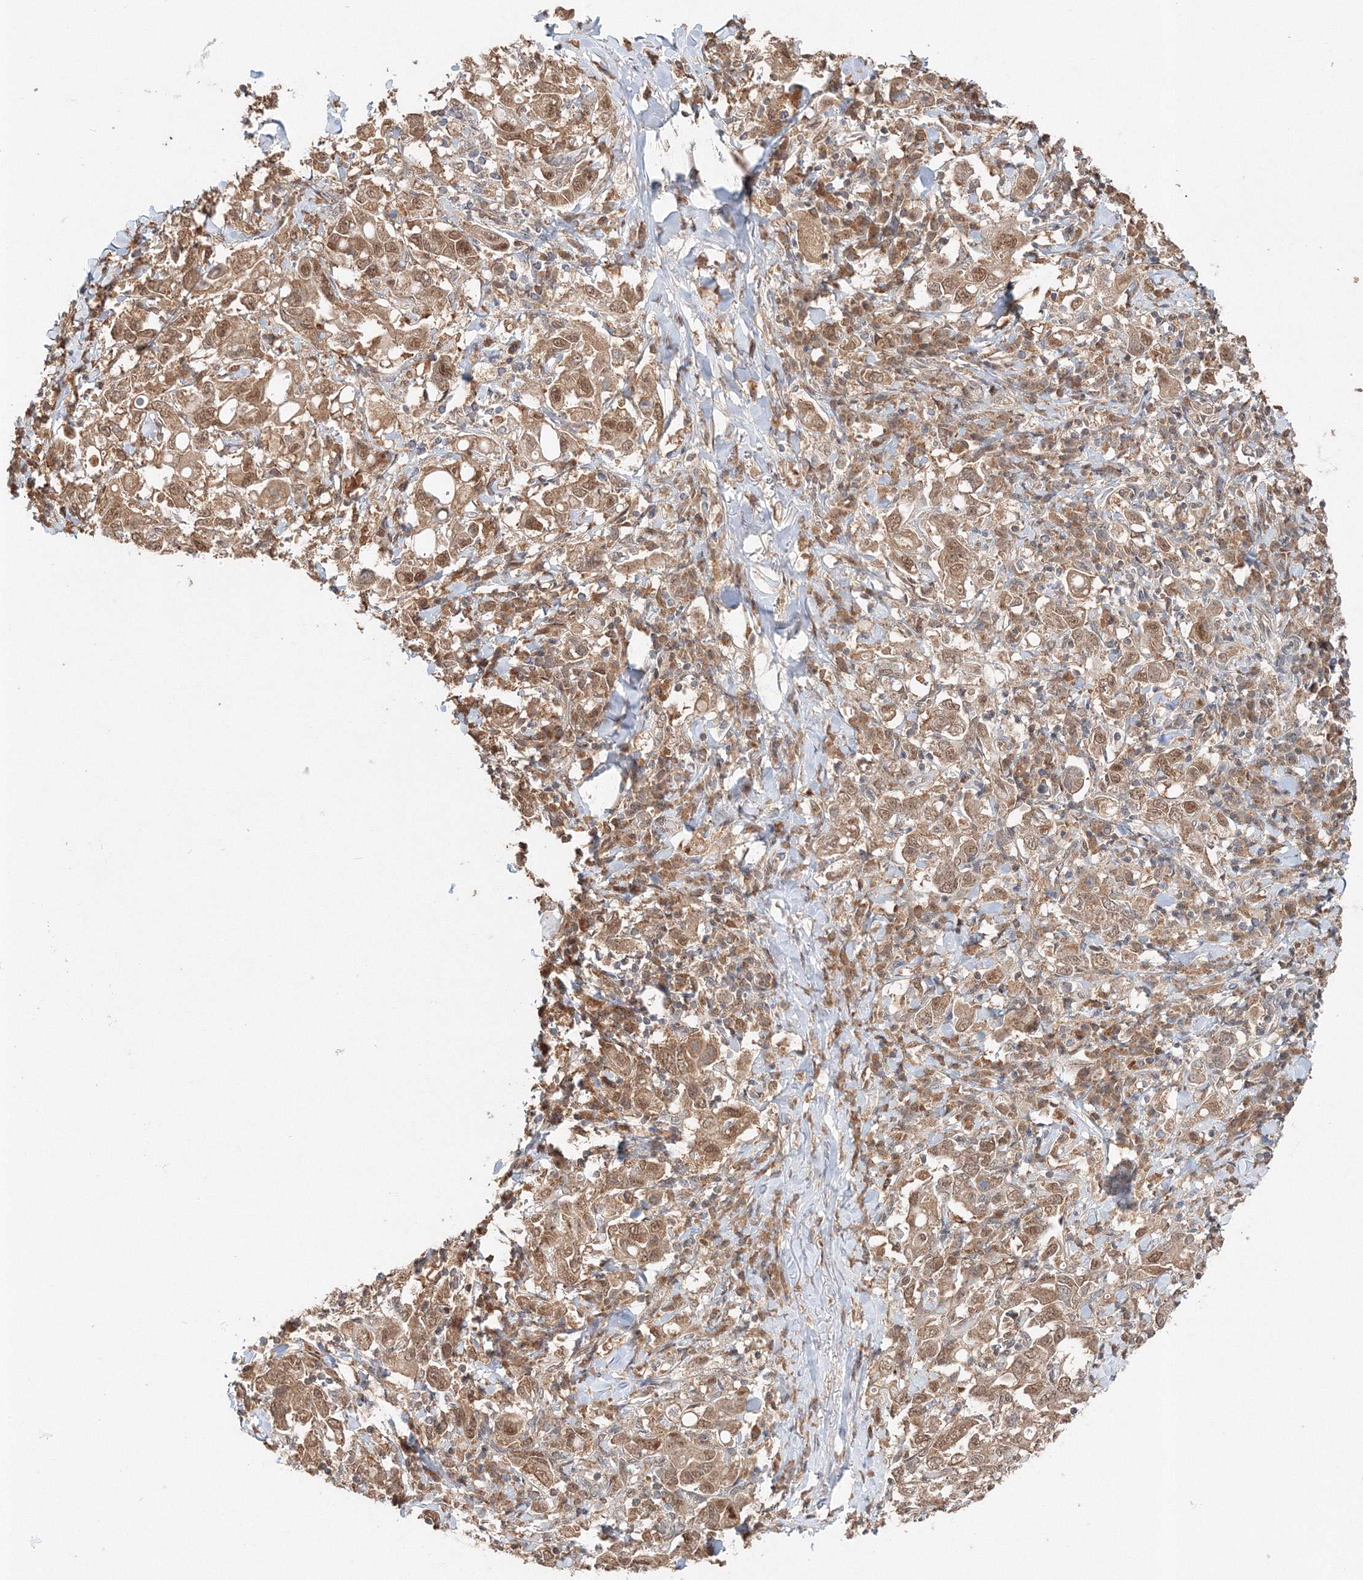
{"staining": {"intensity": "moderate", "quantity": ">75%", "location": "cytoplasmic/membranous,nuclear"}, "tissue": "stomach cancer", "cell_type": "Tumor cells", "image_type": "cancer", "snomed": [{"axis": "morphology", "description": "Adenocarcinoma, NOS"}, {"axis": "topography", "description": "Stomach, upper"}], "caption": "High-magnification brightfield microscopy of stomach cancer stained with DAB (brown) and counterstained with hematoxylin (blue). tumor cells exhibit moderate cytoplasmic/membranous and nuclear positivity is identified in approximately>75% of cells.", "gene": "PSMD6", "patient": {"sex": "male", "age": 62}}